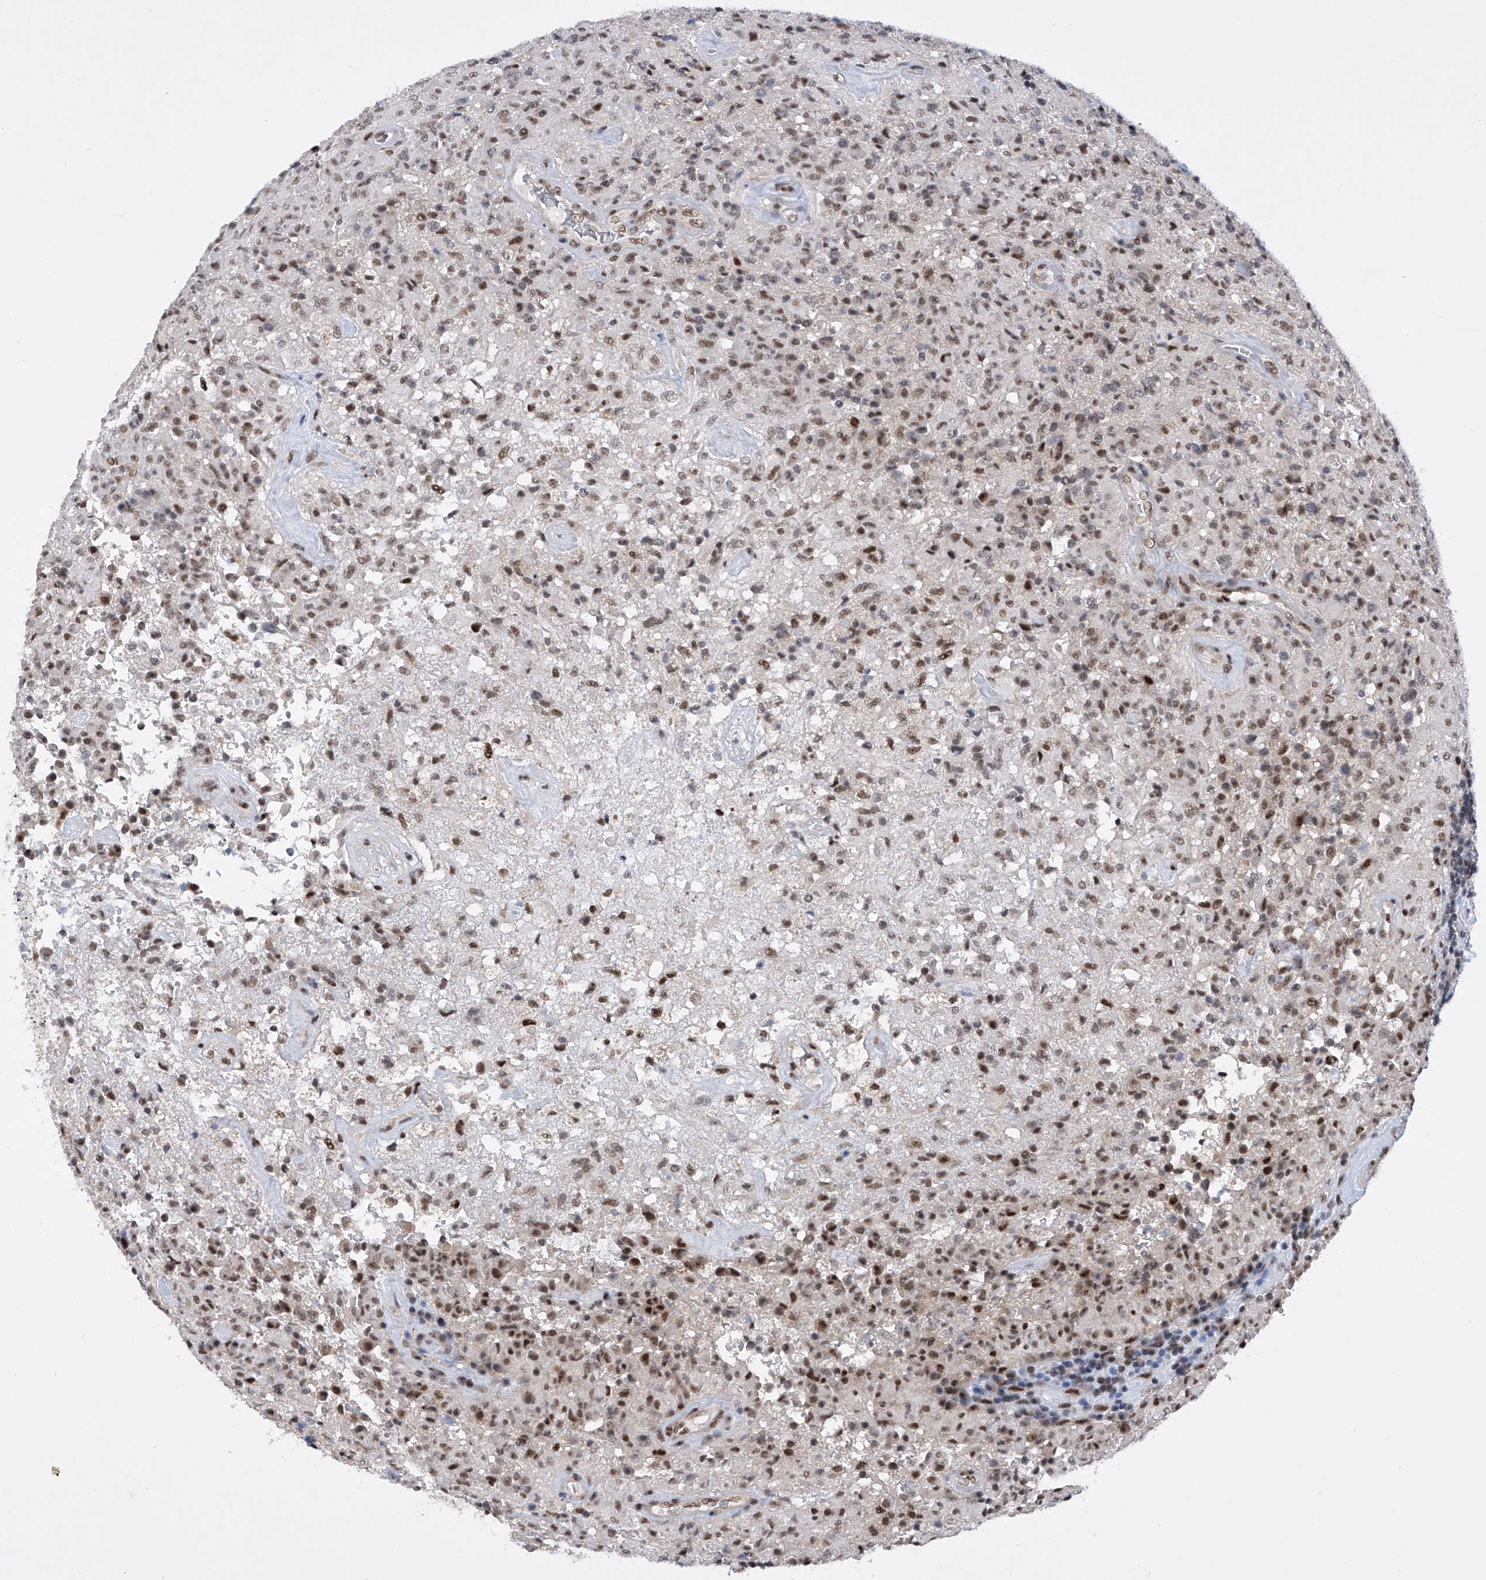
{"staining": {"intensity": "moderate", "quantity": ">75%", "location": "nuclear"}, "tissue": "glioma", "cell_type": "Tumor cells", "image_type": "cancer", "snomed": [{"axis": "morphology", "description": "Glioma, malignant, High grade"}, {"axis": "topography", "description": "Brain"}], "caption": "Malignant glioma (high-grade) stained for a protein demonstrates moderate nuclear positivity in tumor cells. (Brightfield microscopy of DAB IHC at high magnification).", "gene": "RAD54L", "patient": {"sex": "female", "age": 57}}